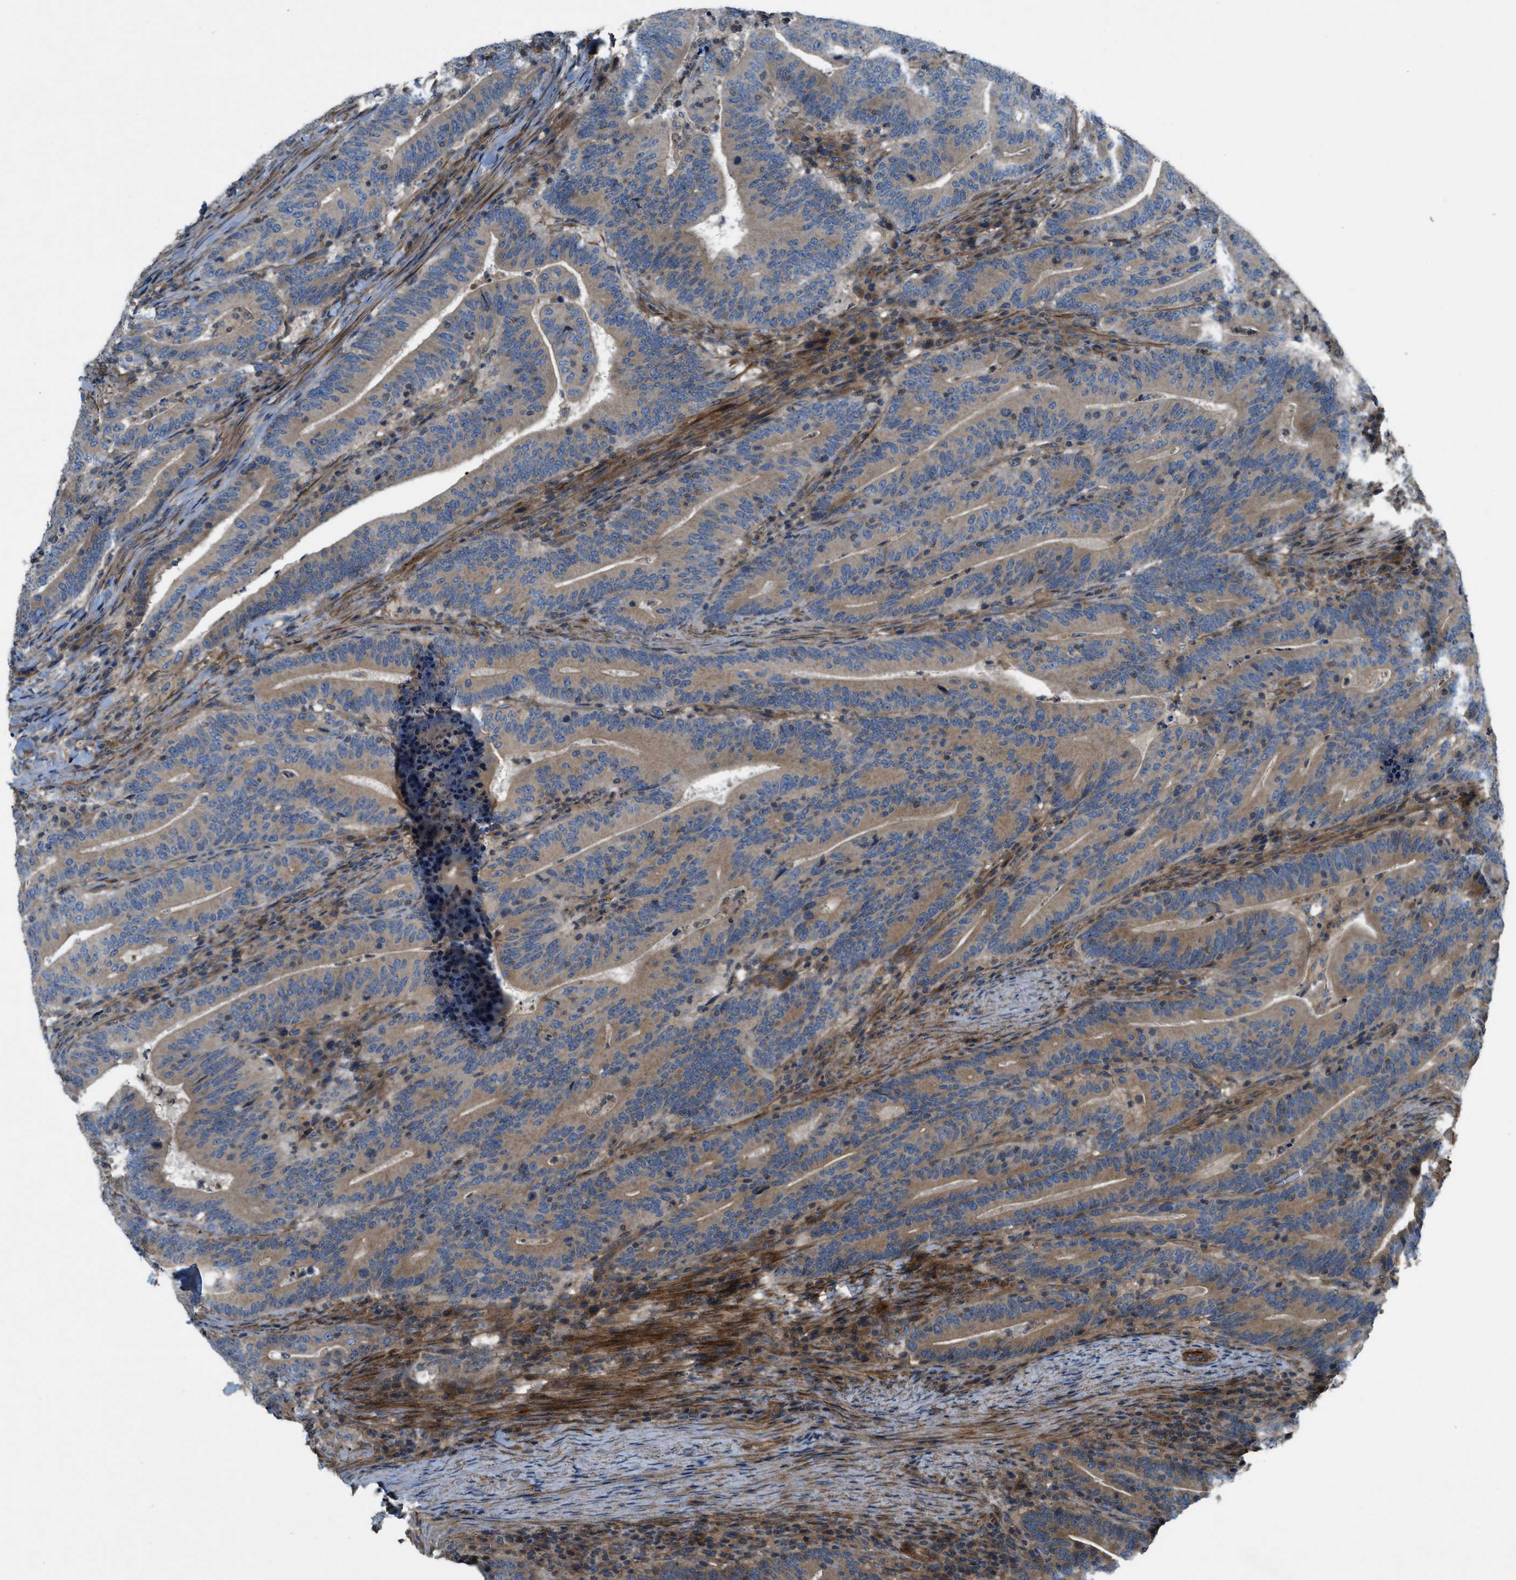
{"staining": {"intensity": "moderate", "quantity": ">75%", "location": "cytoplasmic/membranous"}, "tissue": "colorectal cancer", "cell_type": "Tumor cells", "image_type": "cancer", "snomed": [{"axis": "morphology", "description": "Adenocarcinoma, NOS"}, {"axis": "topography", "description": "Colon"}], "caption": "Colorectal cancer (adenocarcinoma) stained with a brown dye demonstrates moderate cytoplasmic/membranous positive positivity in approximately >75% of tumor cells.", "gene": "VEZT", "patient": {"sex": "female", "age": 66}}